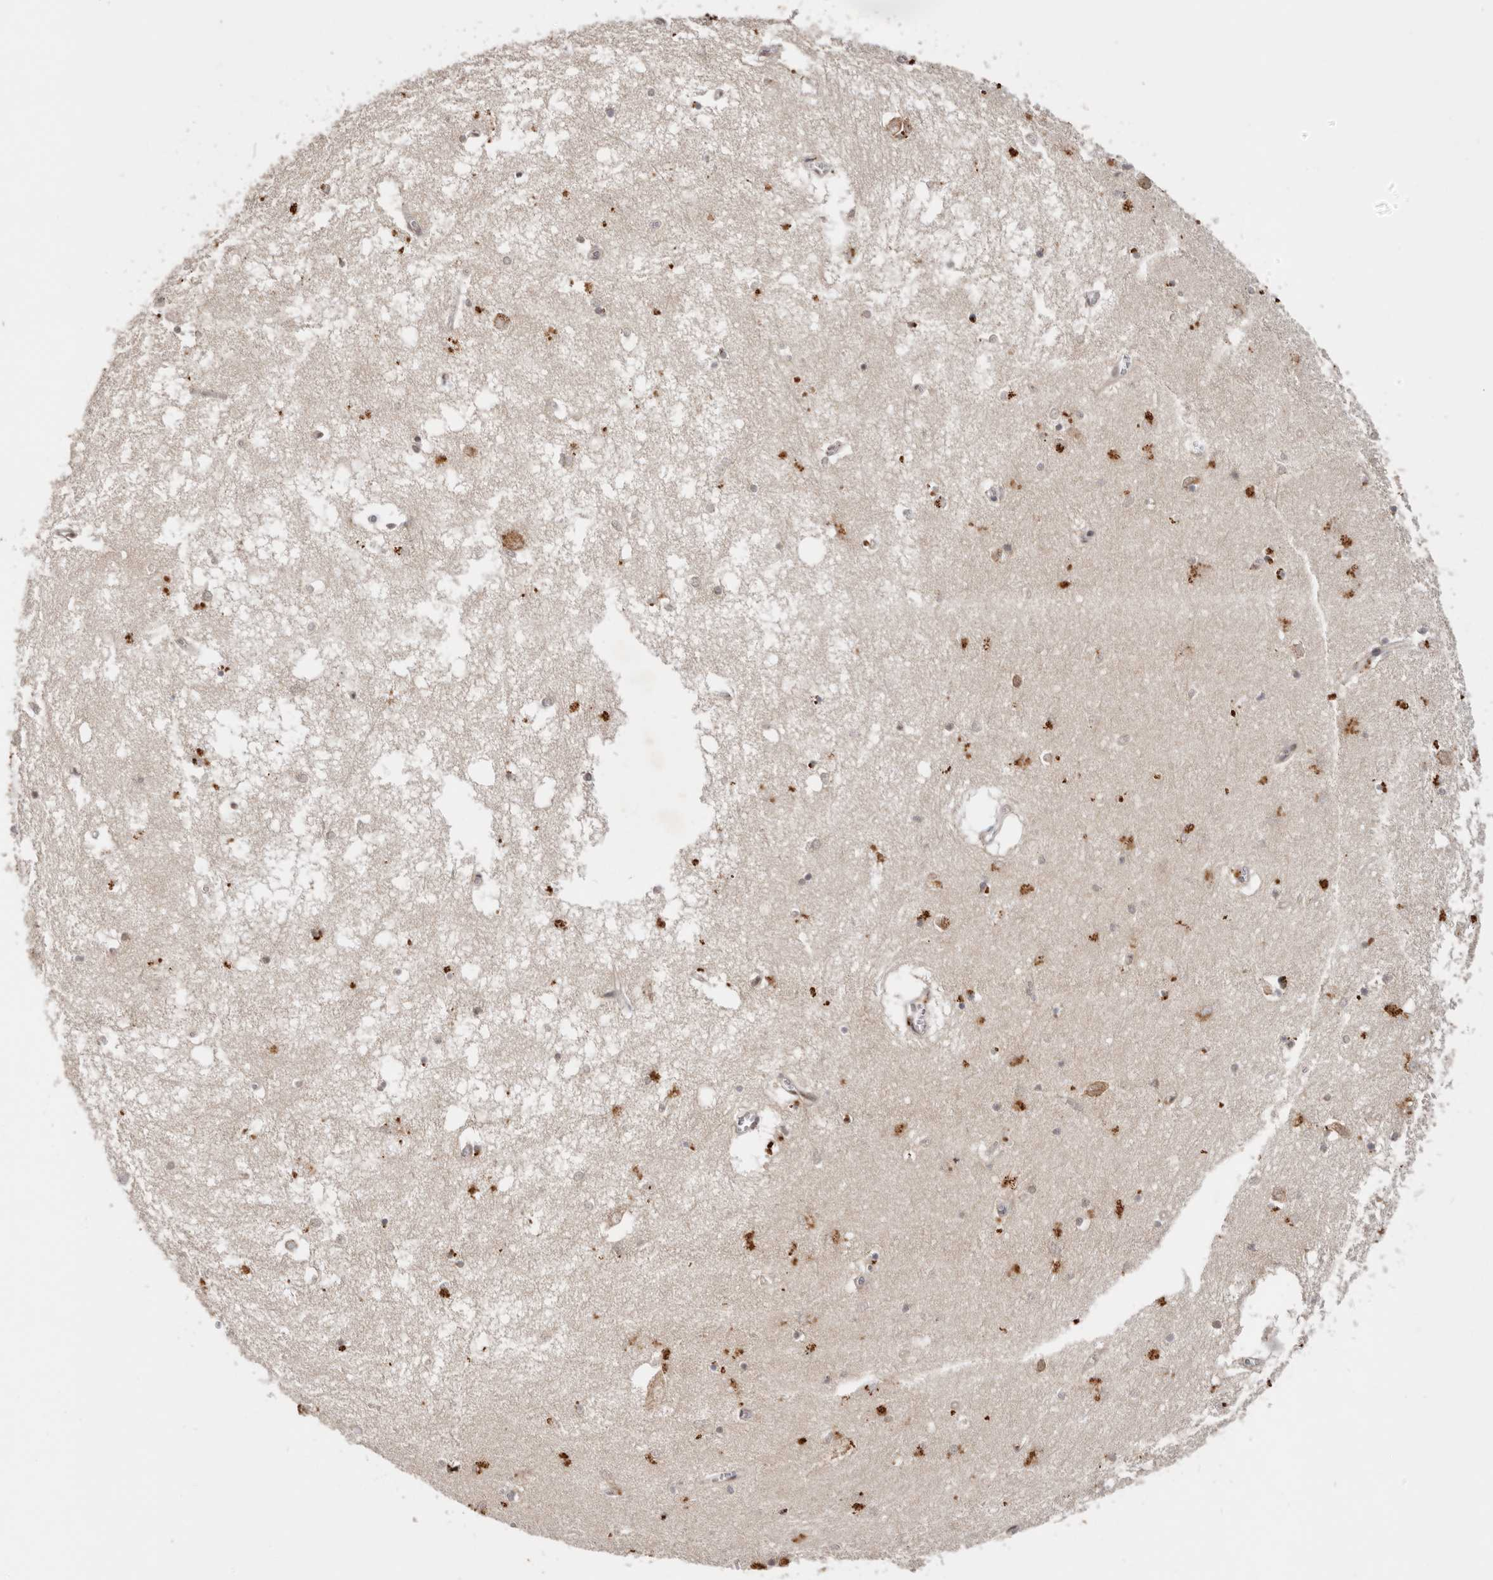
{"staining": {"intensity": "moderate", "quantity": ">75%", "location": "cytoplasmic/membranous,nuclear"}, "tissue": "hippocampus", "cell_type": "Glial cells", "image_type": "normal", "snomed": [{"axis": "morphology", "description": "Normal tissue, NOS"}, {"axis": "topography", "description": "Hippocampus"}], "caption": "IHC histopathology image of unremarkable hippocampus: hippocampus stained using immunohistochemistry (IHC) displays medium levels of moderate protein expression localized specifically in the cytoplasmic/membranous,nuclear of glial cells, appearing as a cytoplasmic/membranous,nuclear brown color.", "gene": "TARS2", "patient": {"sex": "male", "age": 70}}